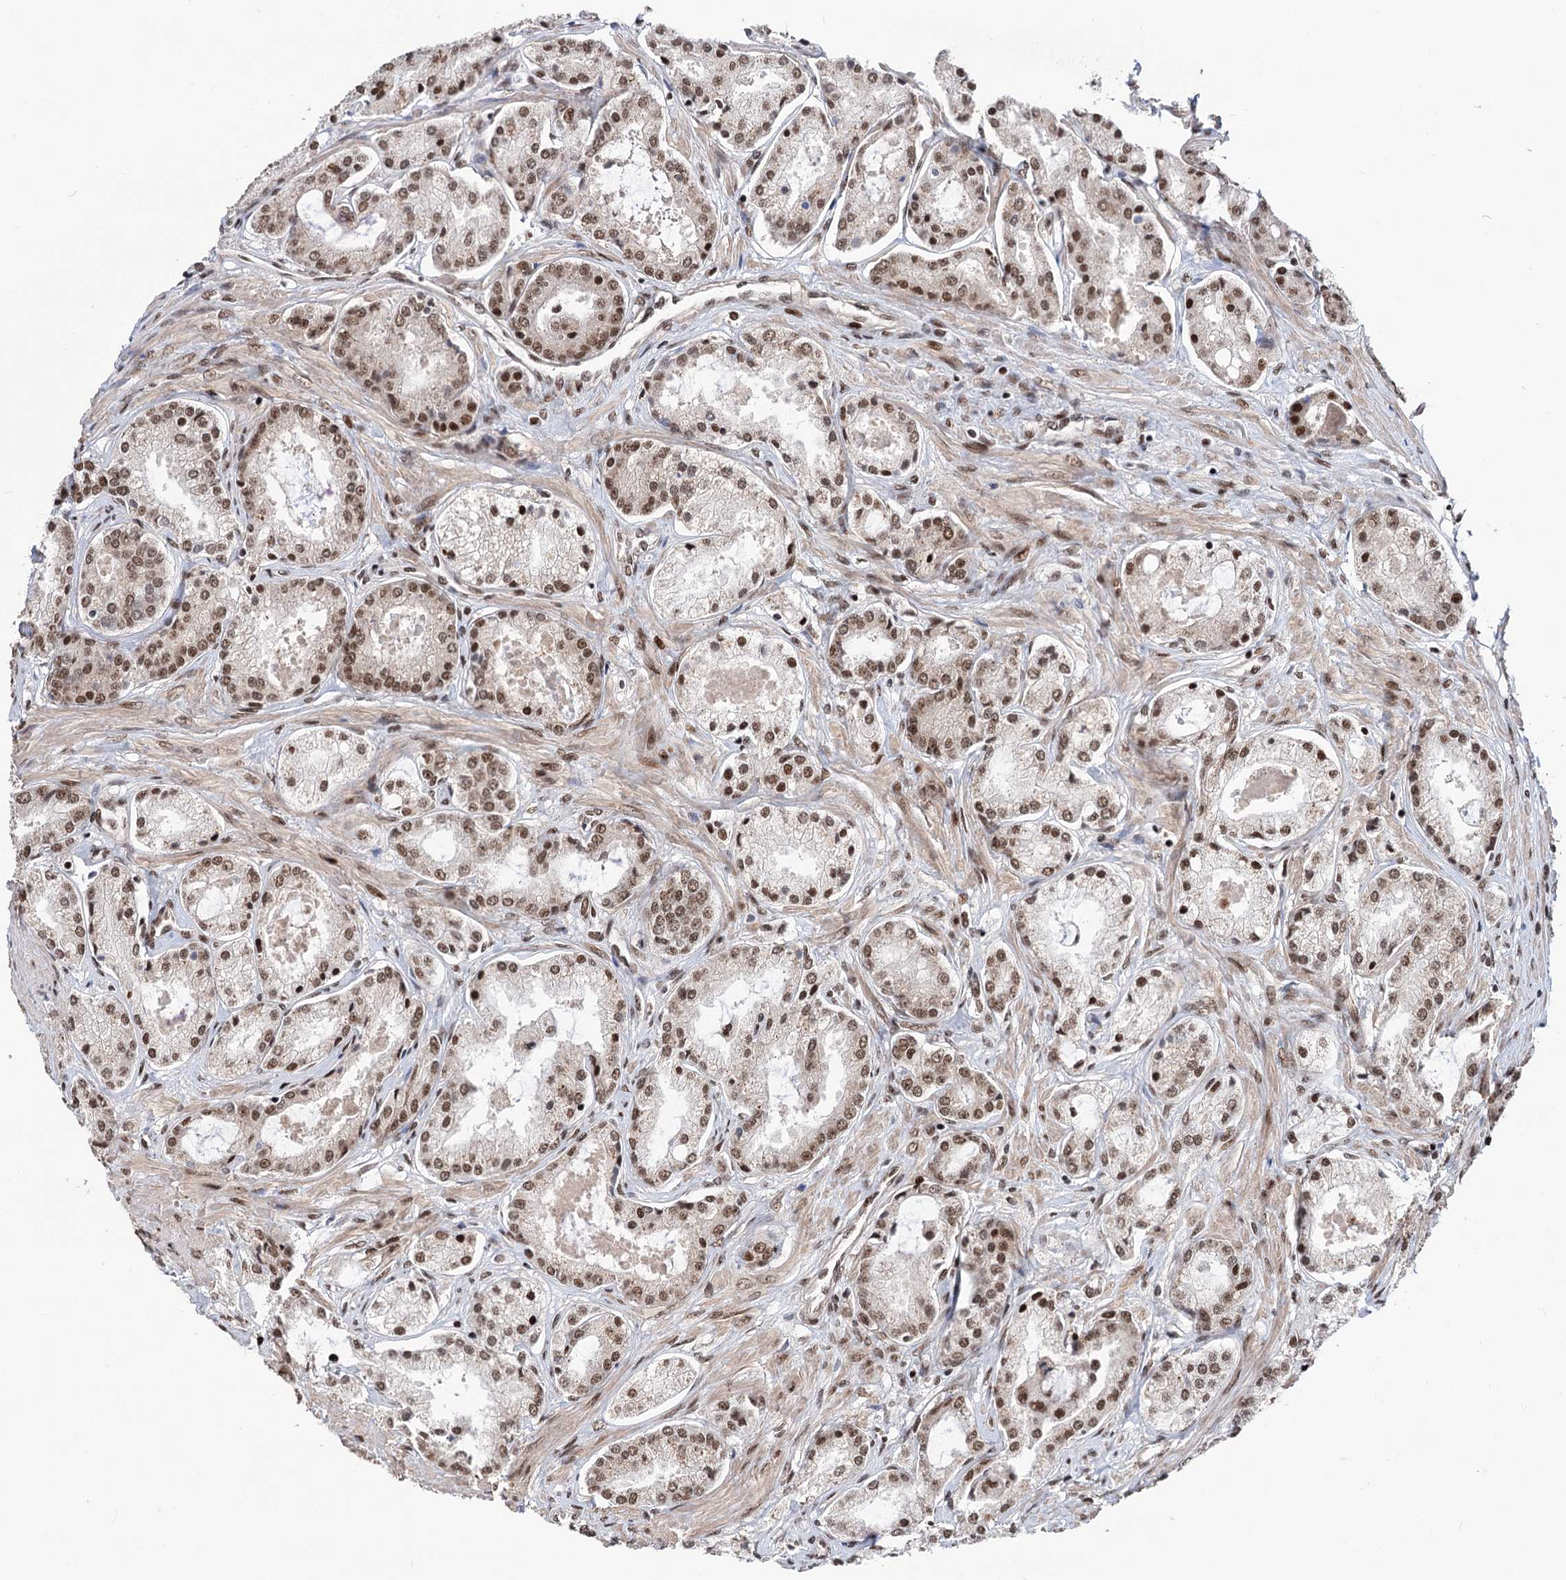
{"staining": {"intensity": "moderate", "quantity": ">75%", "location": "nuclear"}, "tissue": "prostate cancer", "cell_type": "Tumor cells", "image_type": "cancer", "snomed": [{"axis": "morphology", "description": "Adenocarcinoma, Low grade"}, {"axis": "topography", "description": "Prostate"}], "caption": "High-power microscopy captured an IHC photomicrograph of prostate low-grade adenocarcinoma, revealing moderate nuclear staining in approximately >75% of tumor cells.", "gene": "MAML1", "patient": {"sex": "male", "age": 68}}